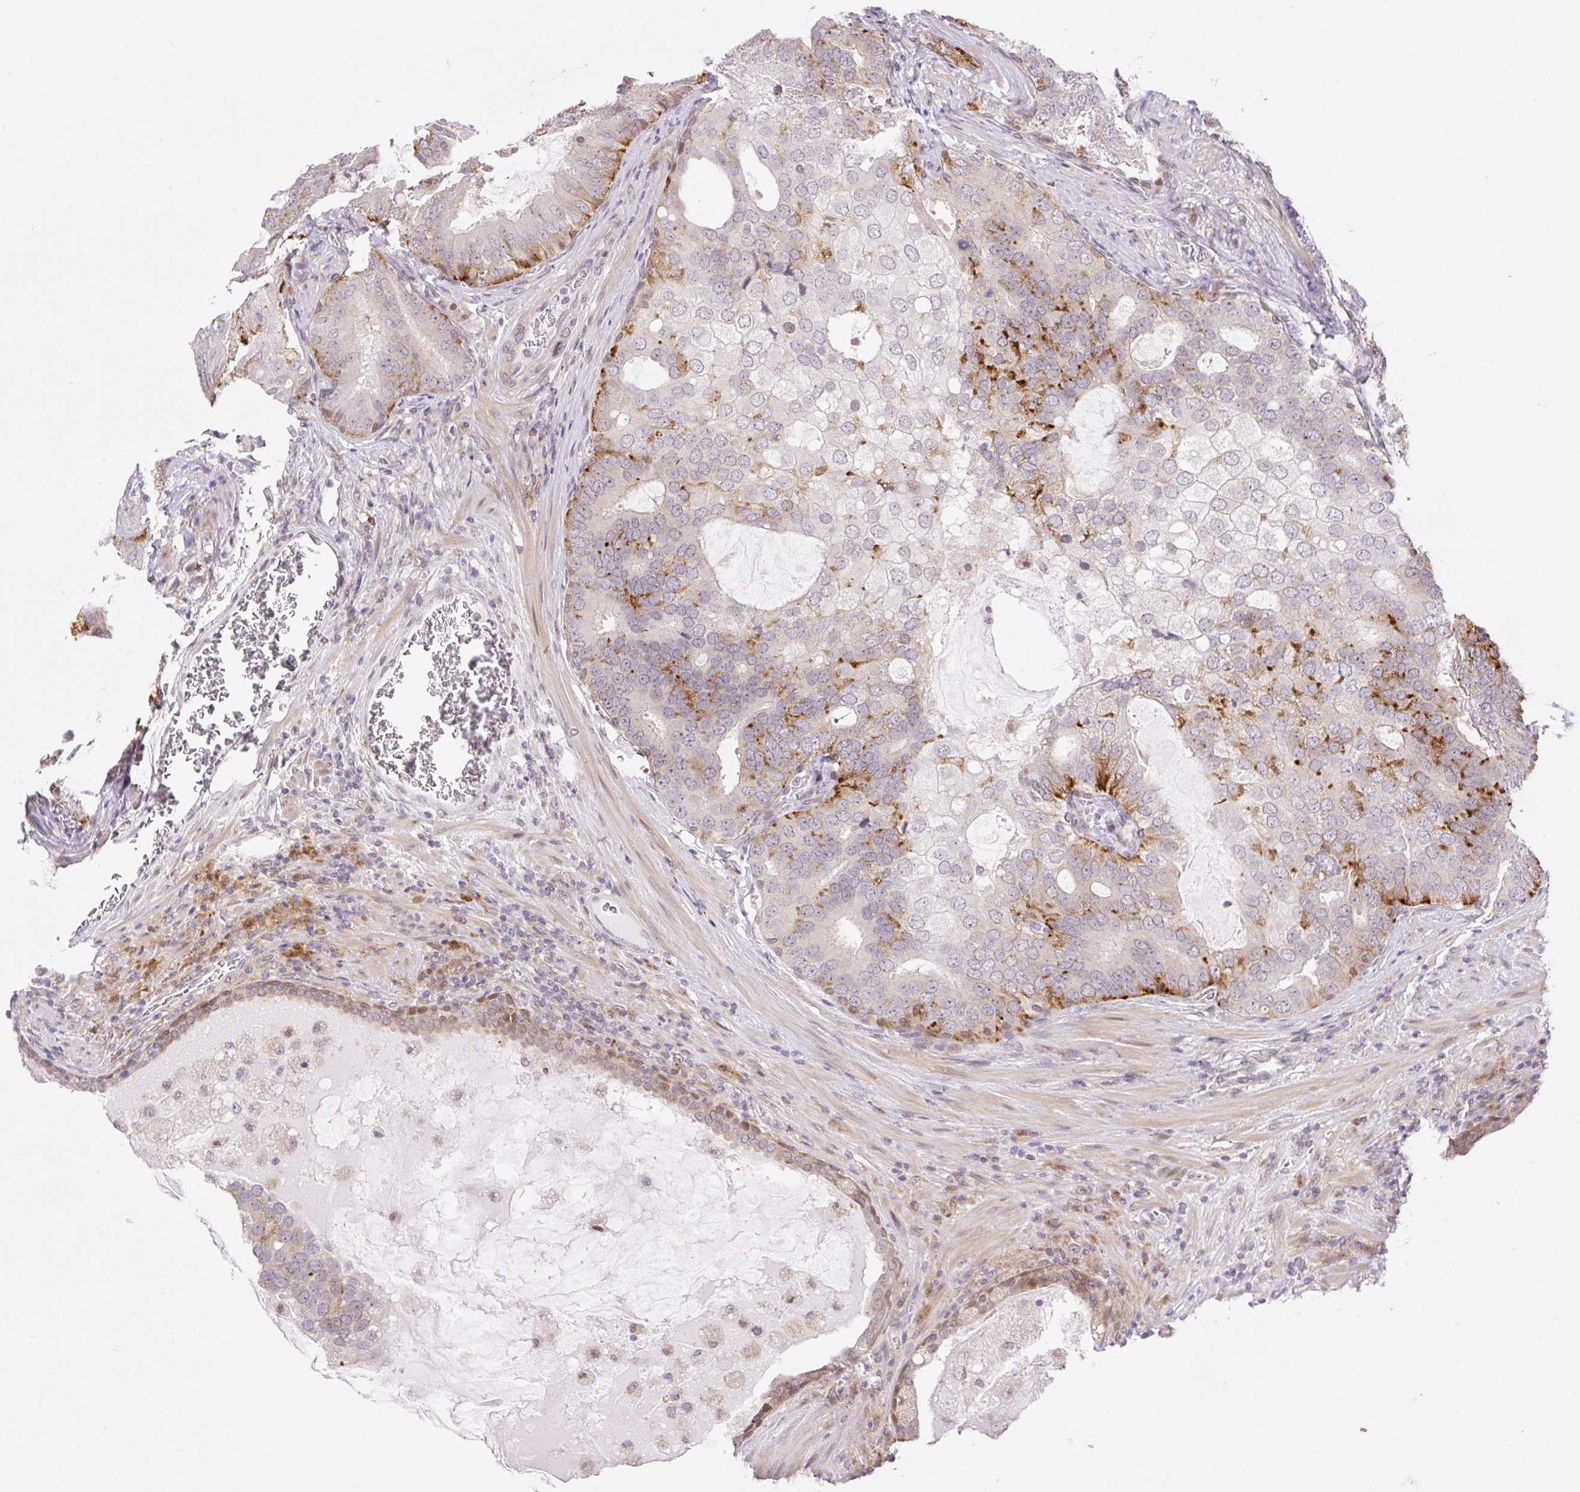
{"staining": {"intensity": "moderate", "quantity": "<25%", "location": "cytoplasmic/membranous"}, "tissue": "prostate cancer", "cell_type": "Tumor cells", "image_type": "cancer", "snomed": [{"axis": "morphology", "description": "Adenocarcinoma, High grade"}, {"axis": "topography", "description": "Prostate"}], "caption": "Brown immunohistochemical staining in prostate cancer (adenocarcinoma (high-grade)) displays moderate cytoplasmic/membranous staining in approximately <25% of tumor cells.", "gene": "ZFP41", "patient": {"sex": "male", "age": 55}}